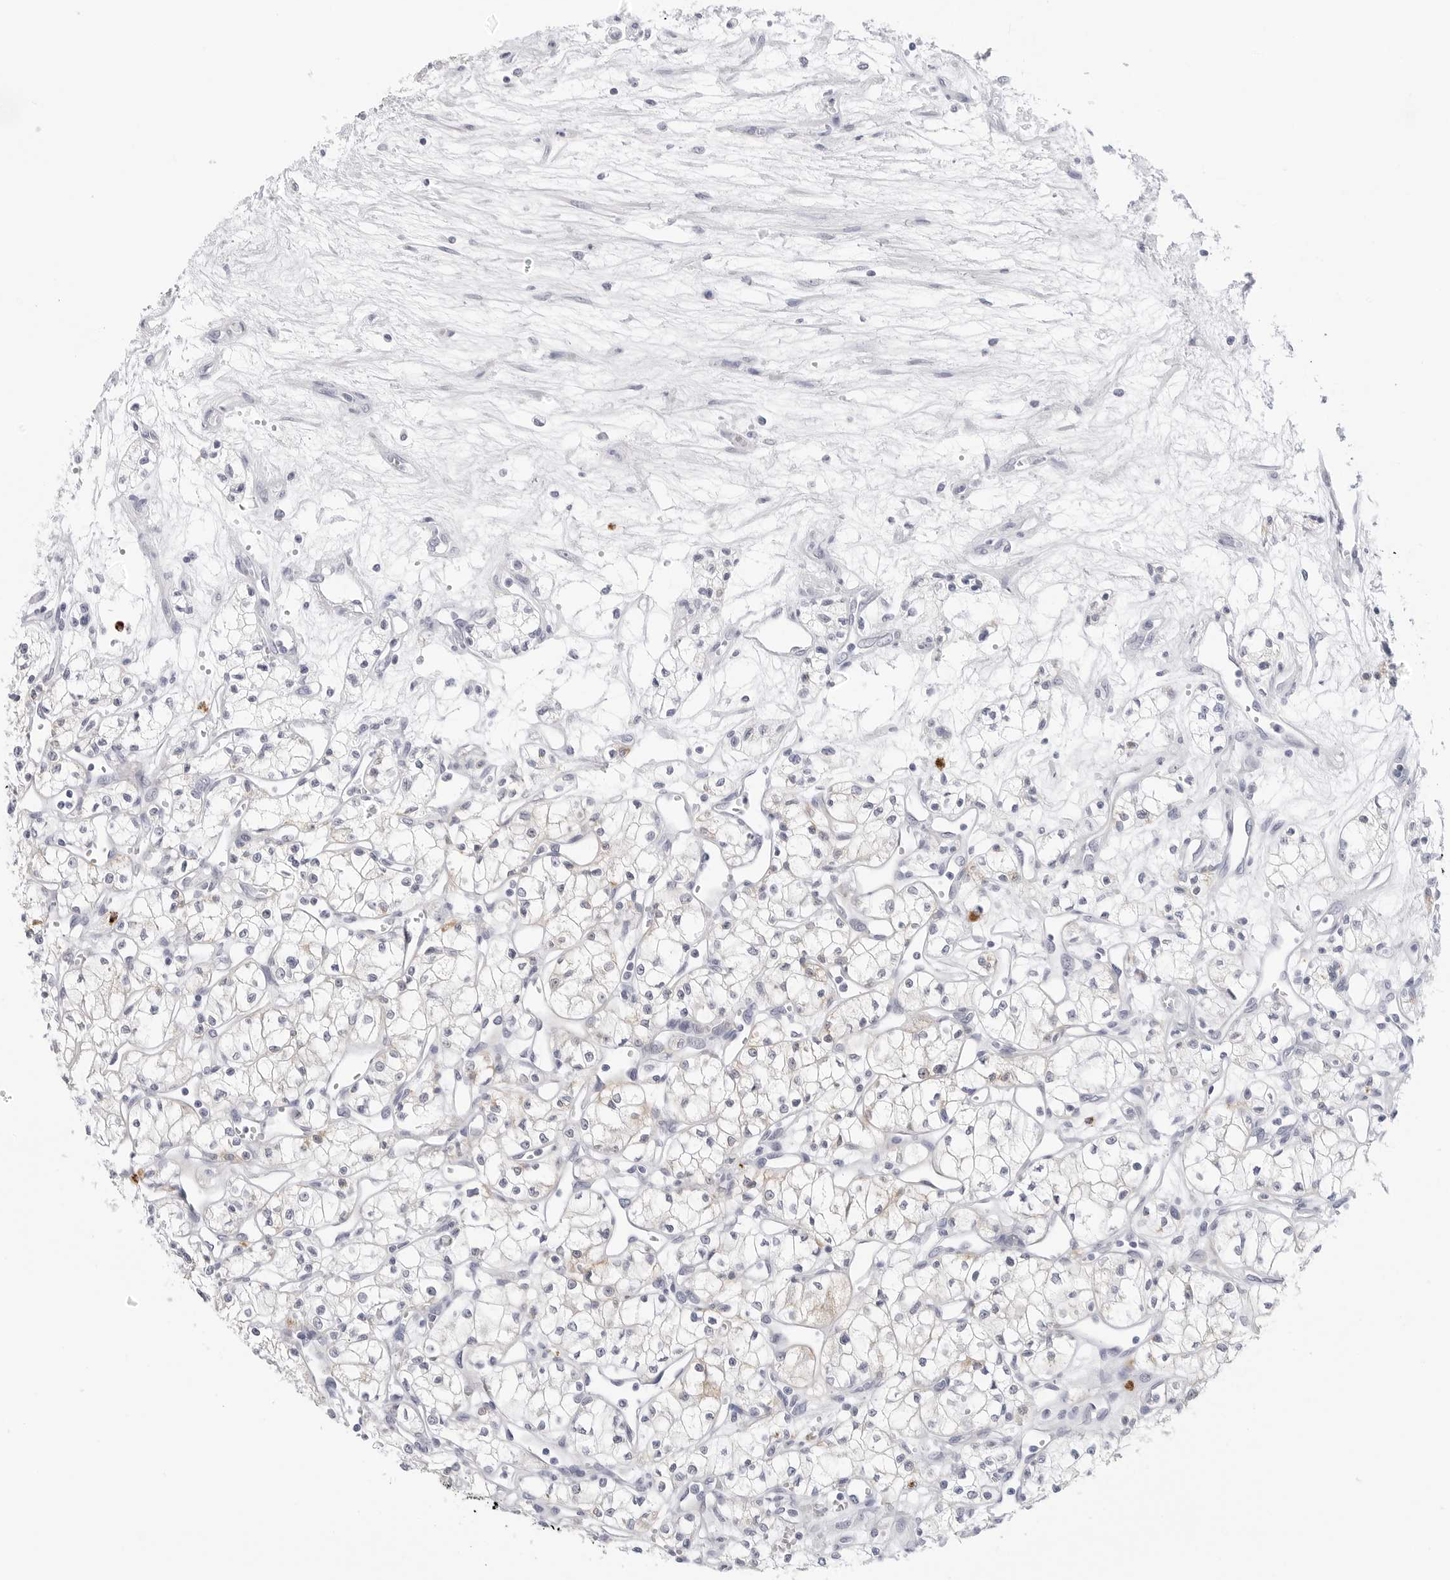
{"staining": {"intensity": "negative", "quantity": "none", "location": "none"}, "tissue": "renal cancer", "cell_type": "Tumor cells", "image_type": "cancer", "snomed": [{"axis": "morphology", "description": "Adenocarcinoma, NOS"}, {"axis": "topography", "description": "Kidney"}], "caption": "Image shows no significant protein positivity in tumor cells of renal adenocarcinoma.", "gene": "HSPB7", "patient": {"sex": "male", "age": 59}}